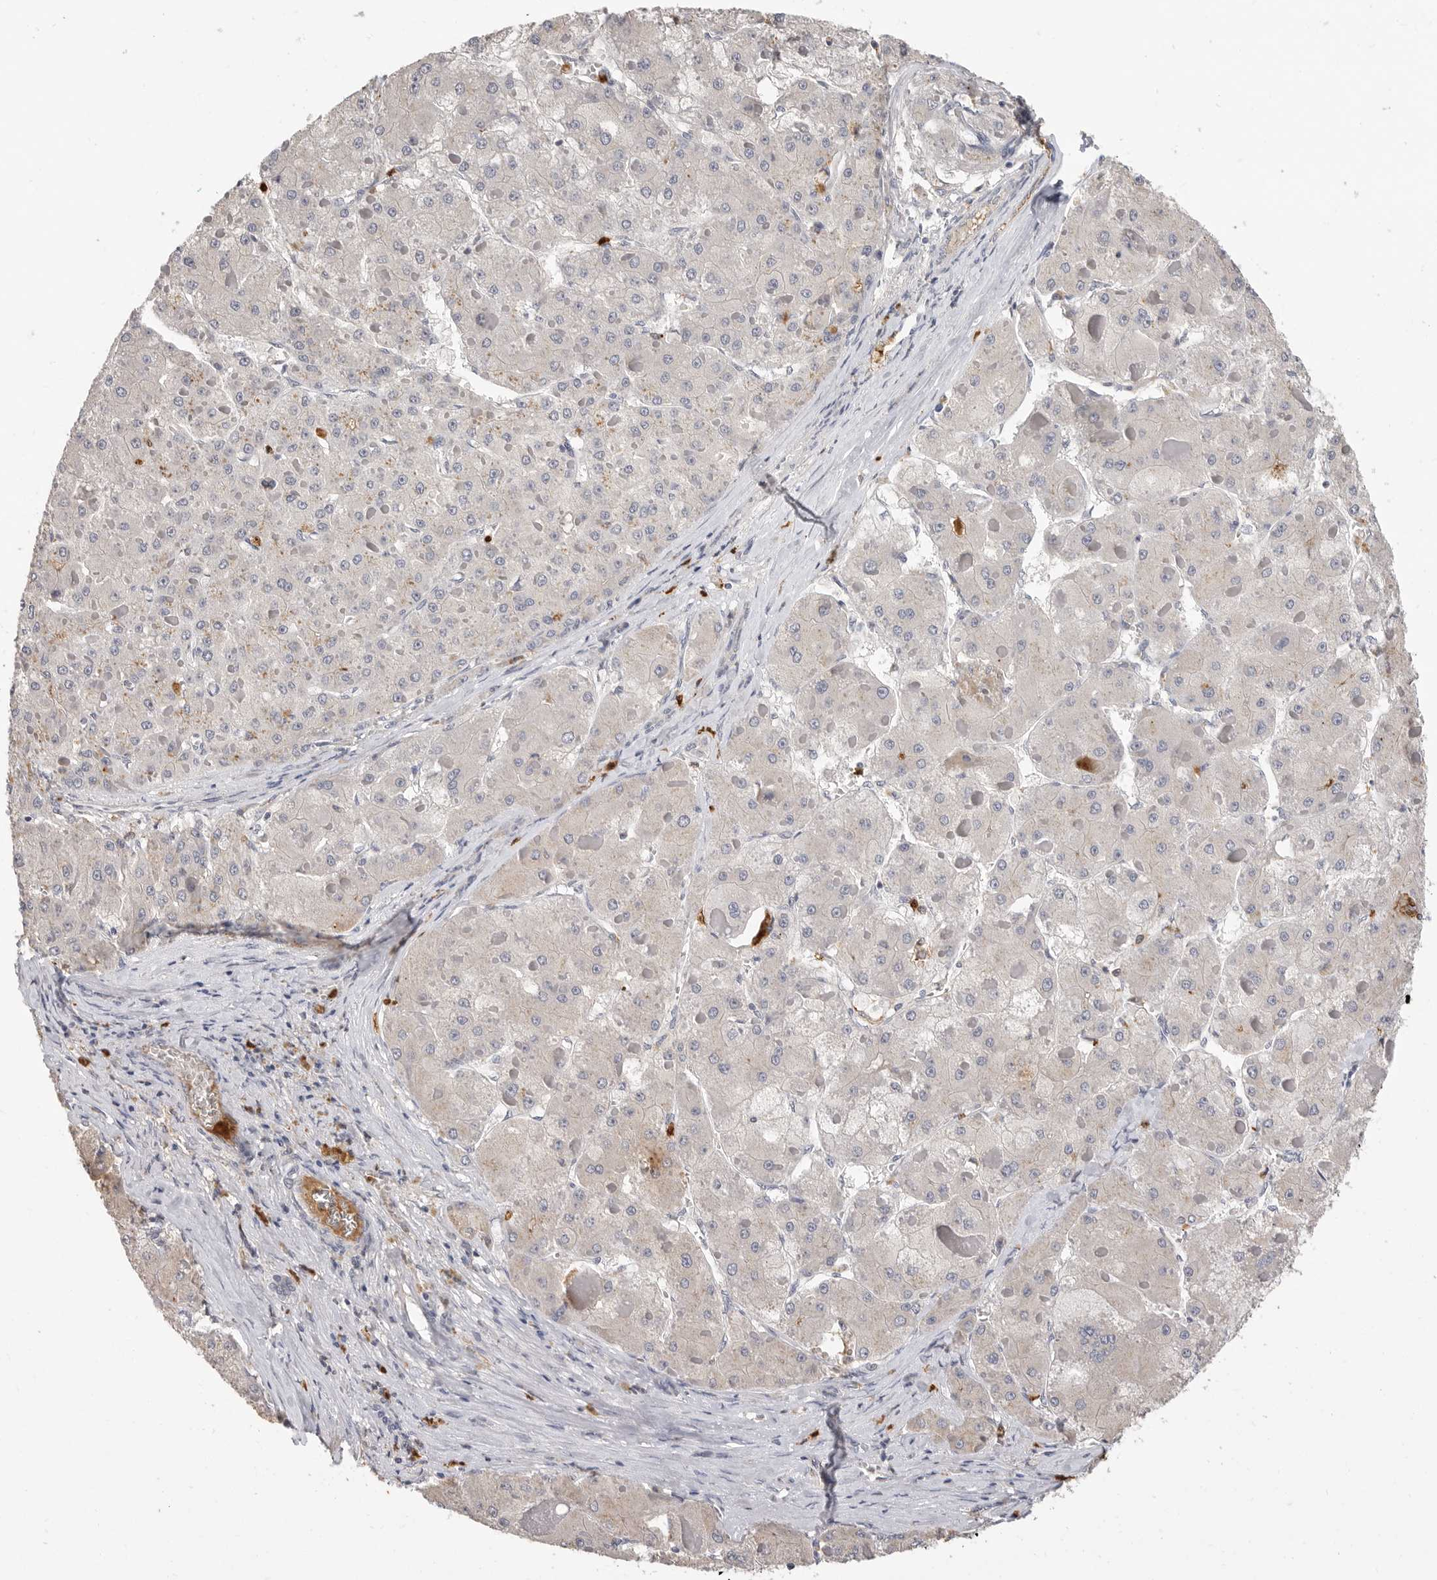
{"staining": {"intensity": "negative", "quantity": "none", "location": "none"}, "tissue": "liver cancer", "cell_type": "Tumor cells", "image_type": "cancer", "snomed": [{"axis": "morphology", "description": "Carcinoma, Hepatocellular, NOS"}, {"axis": "topography", "description": "Liver"}], "caption": "High magnification brightfield microscopy of liver cancer stained with DAB (brown) and counterstained with hematoxylin (blue): tumor cells show no significant staining. (DAB immunohistochemistry, high magnification).", "gene": "LTBR", "patient": {"sex": "female", "age": 73}}